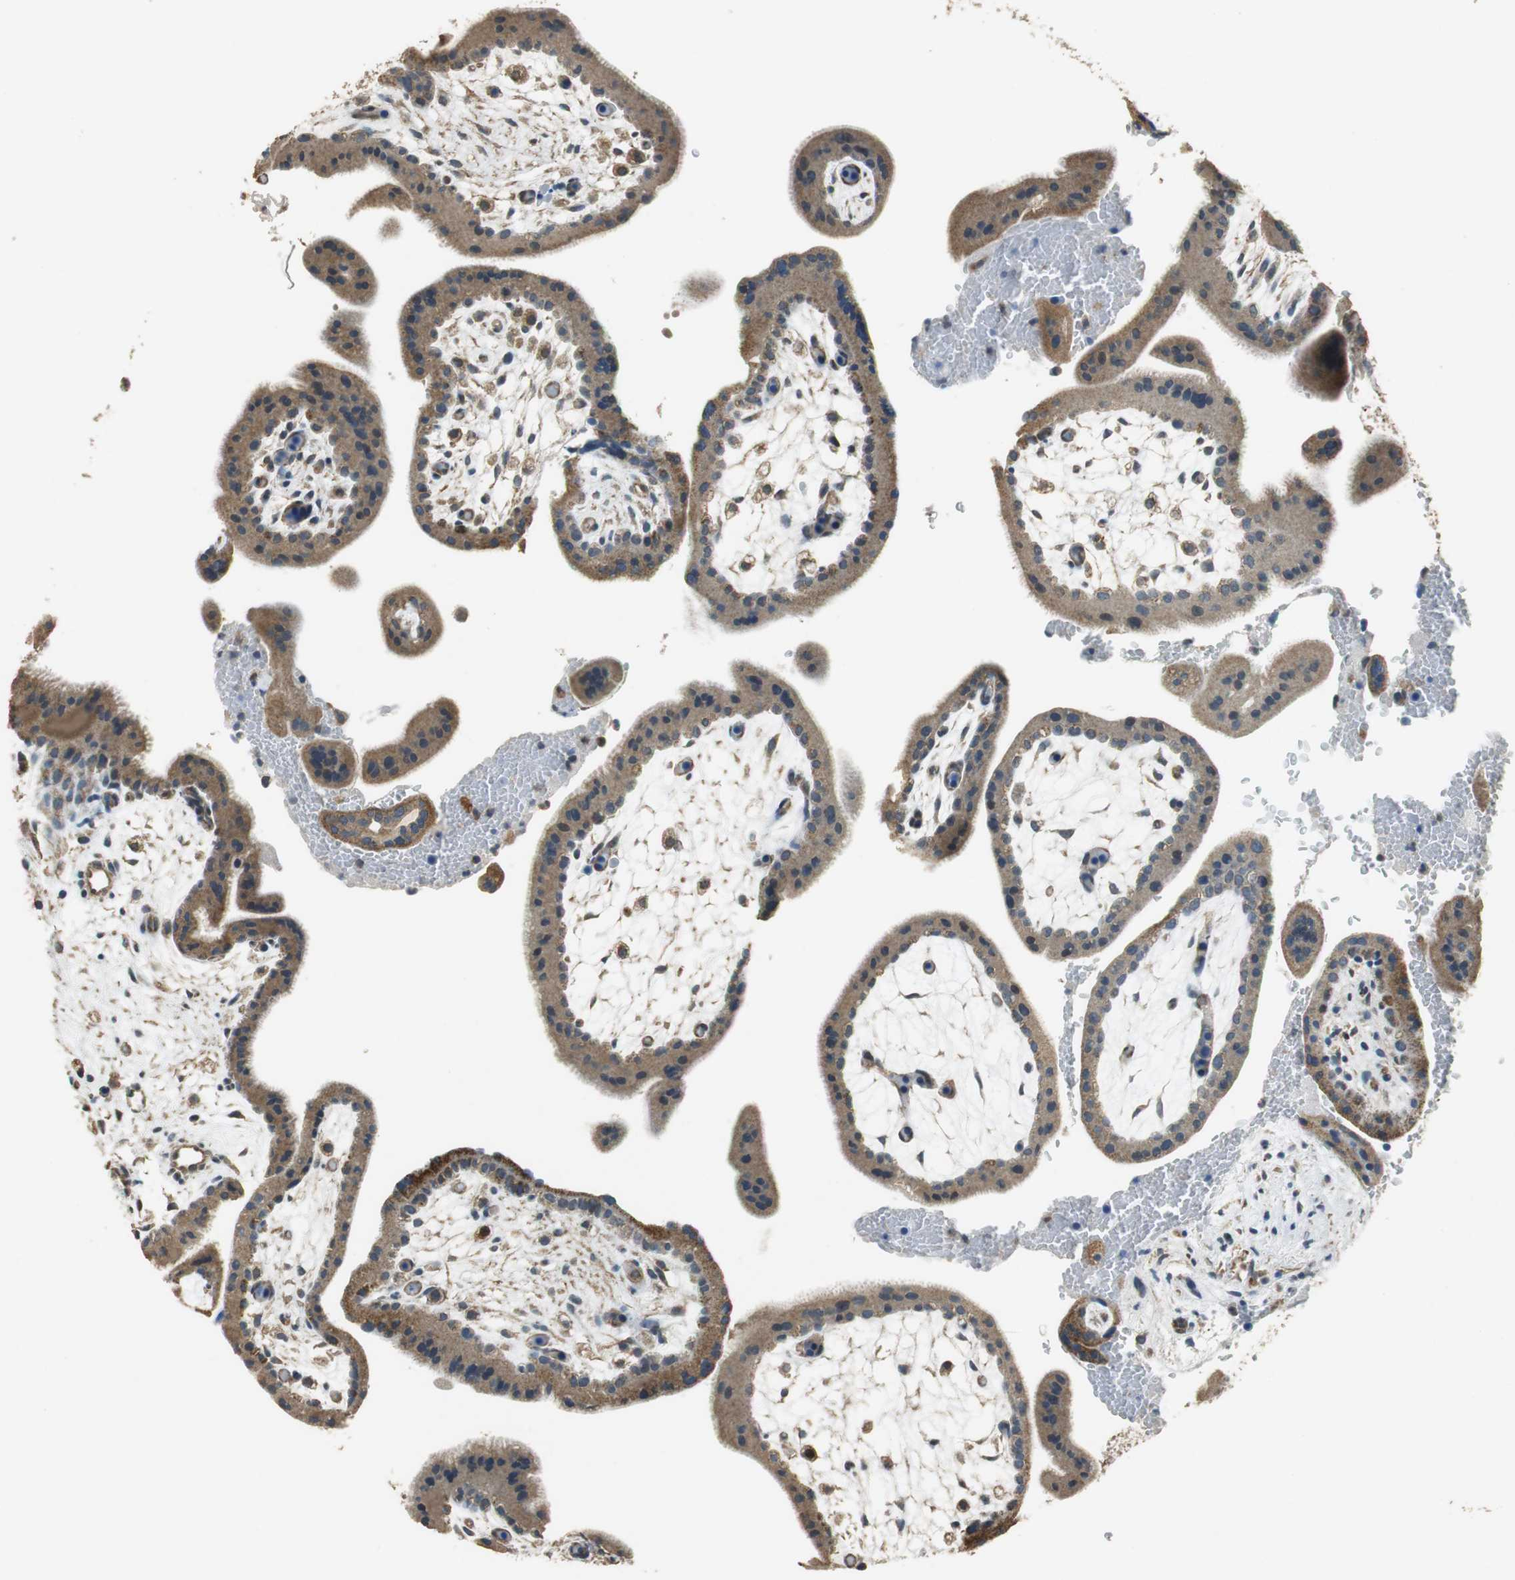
{"staining": {"intensity": "moderate", "quantity": ">75%", "location": "cytoplasmic/membranous"}, "tissue": "placenta", "cell_type": "Decidual cells", "image_type": "normal", "snomed": [{"axis": "morphology", "description": "Normal tissue, NOS"}, {"axis": "topography", "description": "Placenta"}], "caption": "A photomicrograph of placenta stained for a protein shows moderate cytoplasmic/membranous brown staining in decidual cells. (Brightfield microscopy of DAB IHC at high magnification).", "gene": "ALDH4A1", "patient": {"sex": "female", "age": 35}}